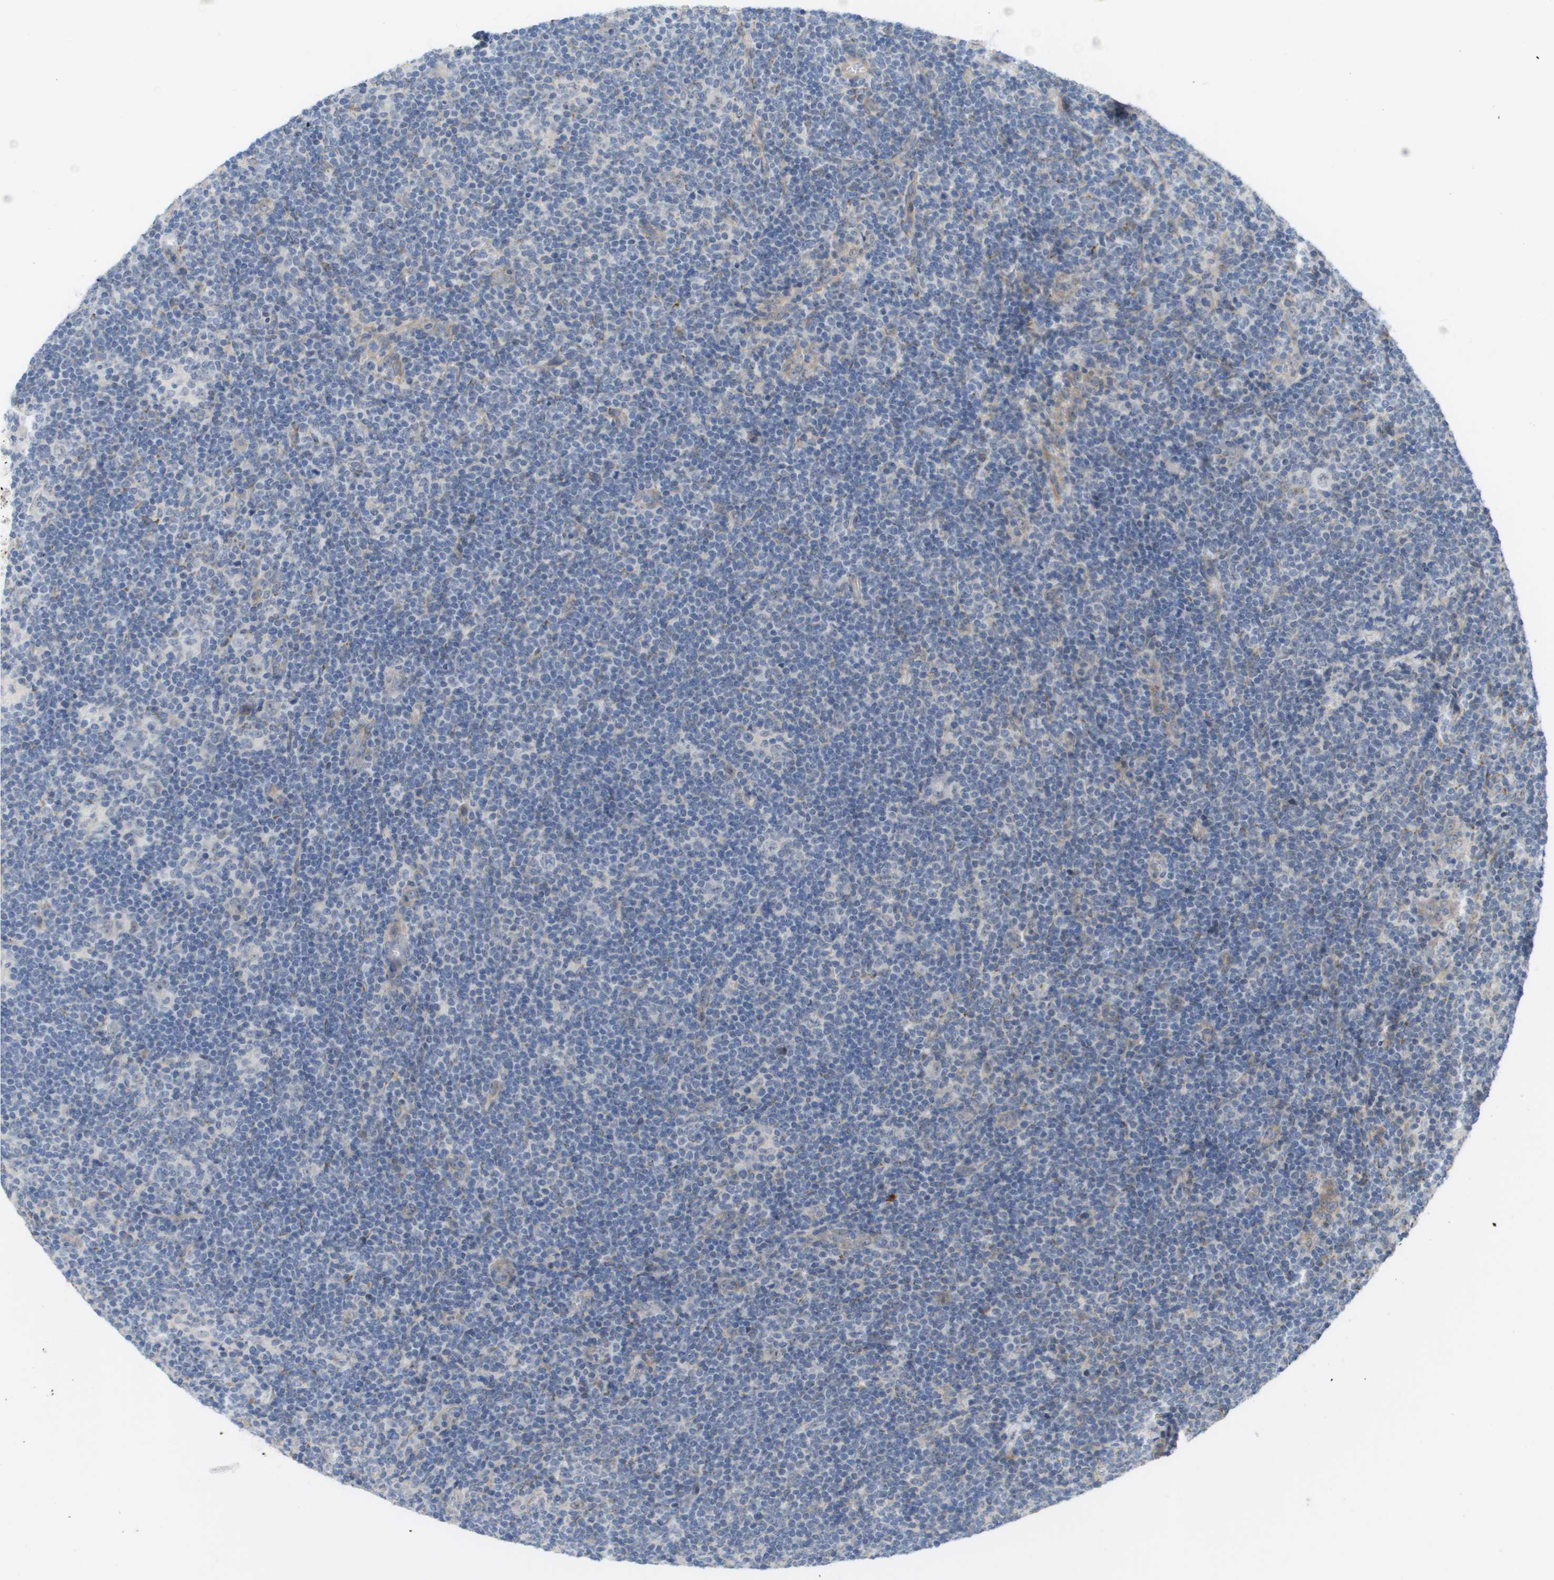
{"staining": {"intensity": "negative", "quantity": "none", "location": "none"}, "tissue": "lymphoma", "cell_type": "Tumor cells", "image_type": "cancer", "snomed": [{"axis": "morphology", "description": "Hodgkin's disease, NOS"}, {"axis": "topography", "description": "Lymph node"}], "caption": "The image exhibits no significant expression in tumor cells of lymphoma.", "gene": "MTARC2", "patient": {"sex": "female", "age": 57}}